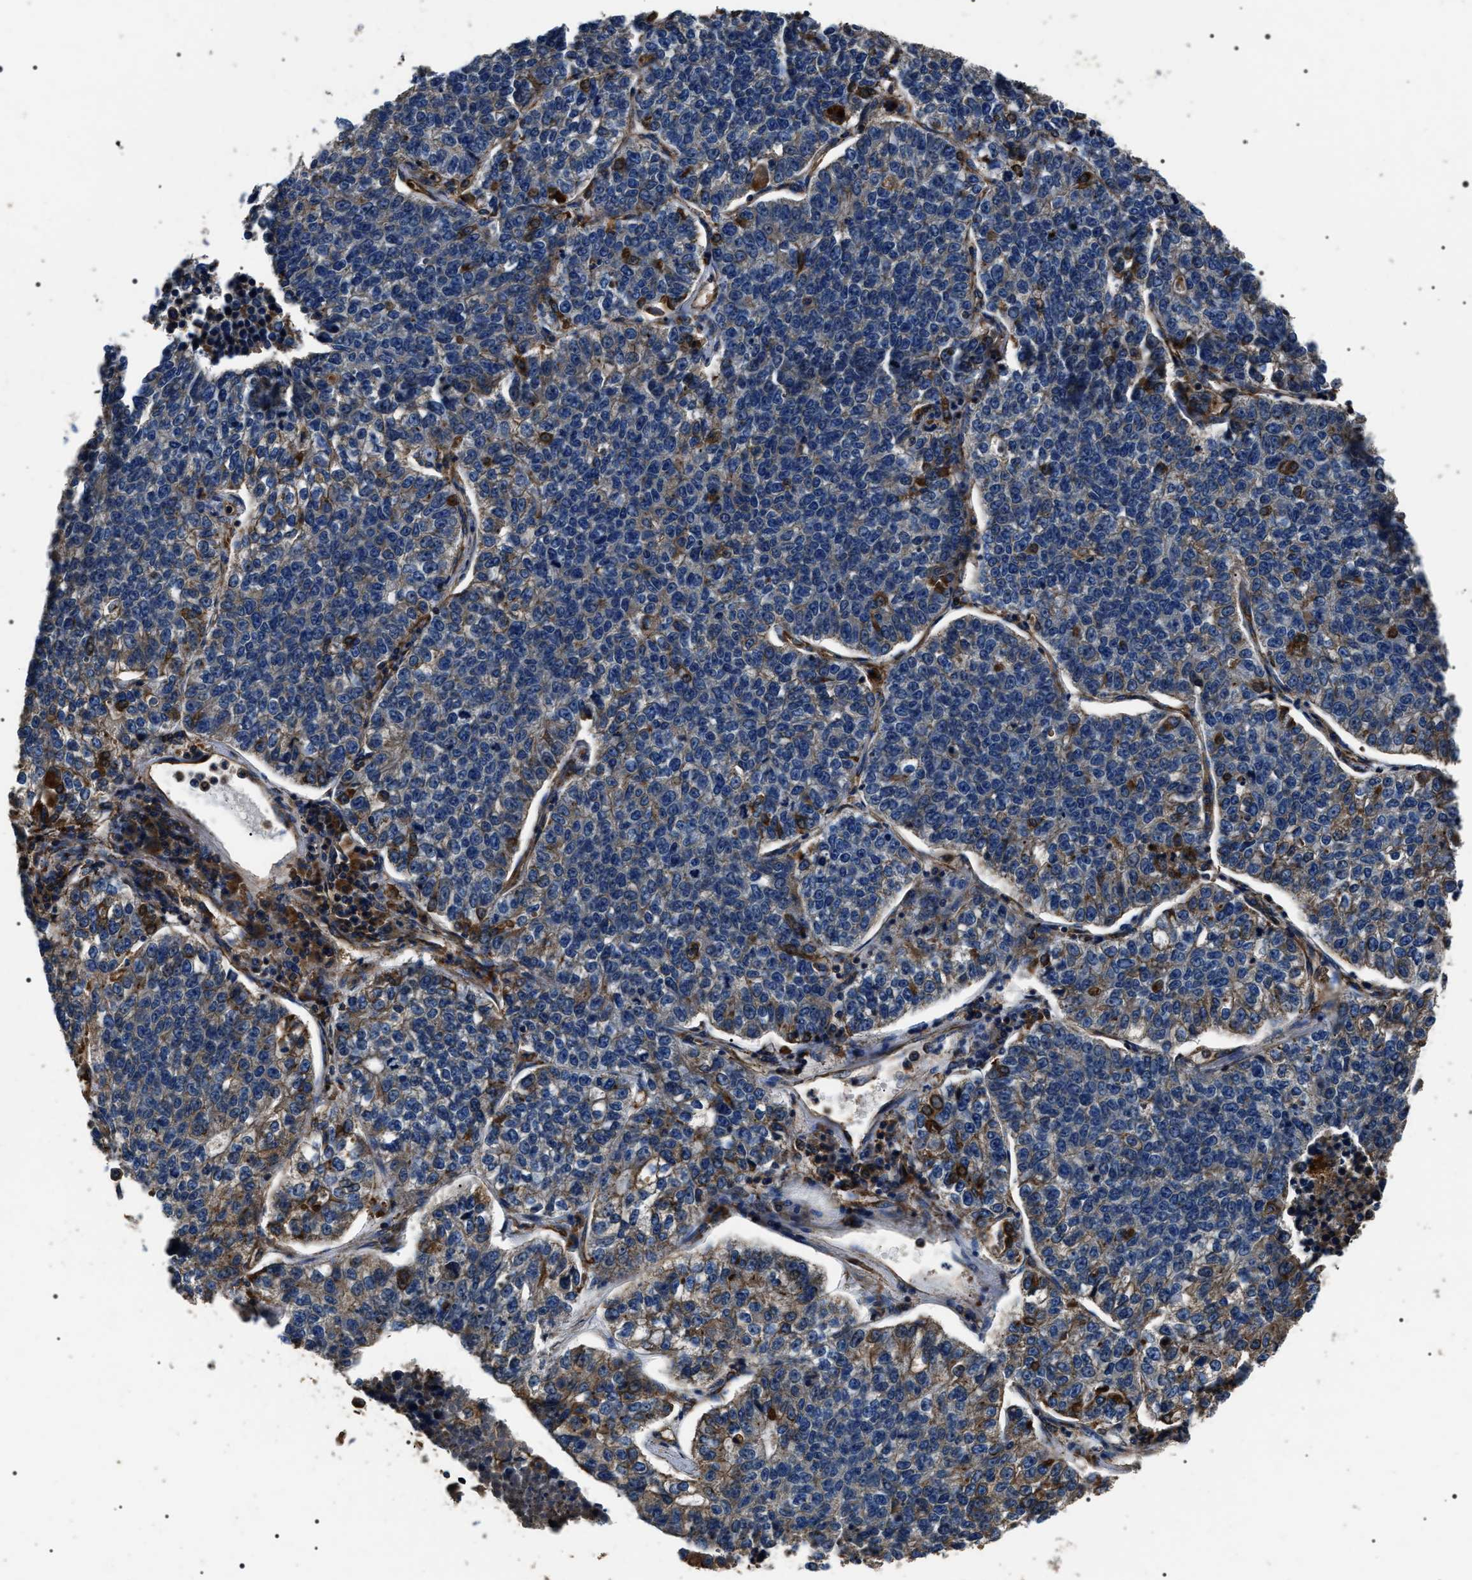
{"staining": {"intensity": "negative", "quantity": "none", "location": "none"}, "tissue": "lung cancer", "cell_type": "Tumor cells", "image_type": "cancer", "snomed": [{"axis": "morphology", "description": "Adenocarcinoma, NOS"}, {"axis": "topography", "description": "Lung"}], "caption": "DAB (3,3'-diaminobenzidine) immunohistochemical staining of adenocarcinoma (lung) exhibits no significant staining in tumor cells.", "gene": "HSCB", "patient": {"sex": "male", "age": 49}}